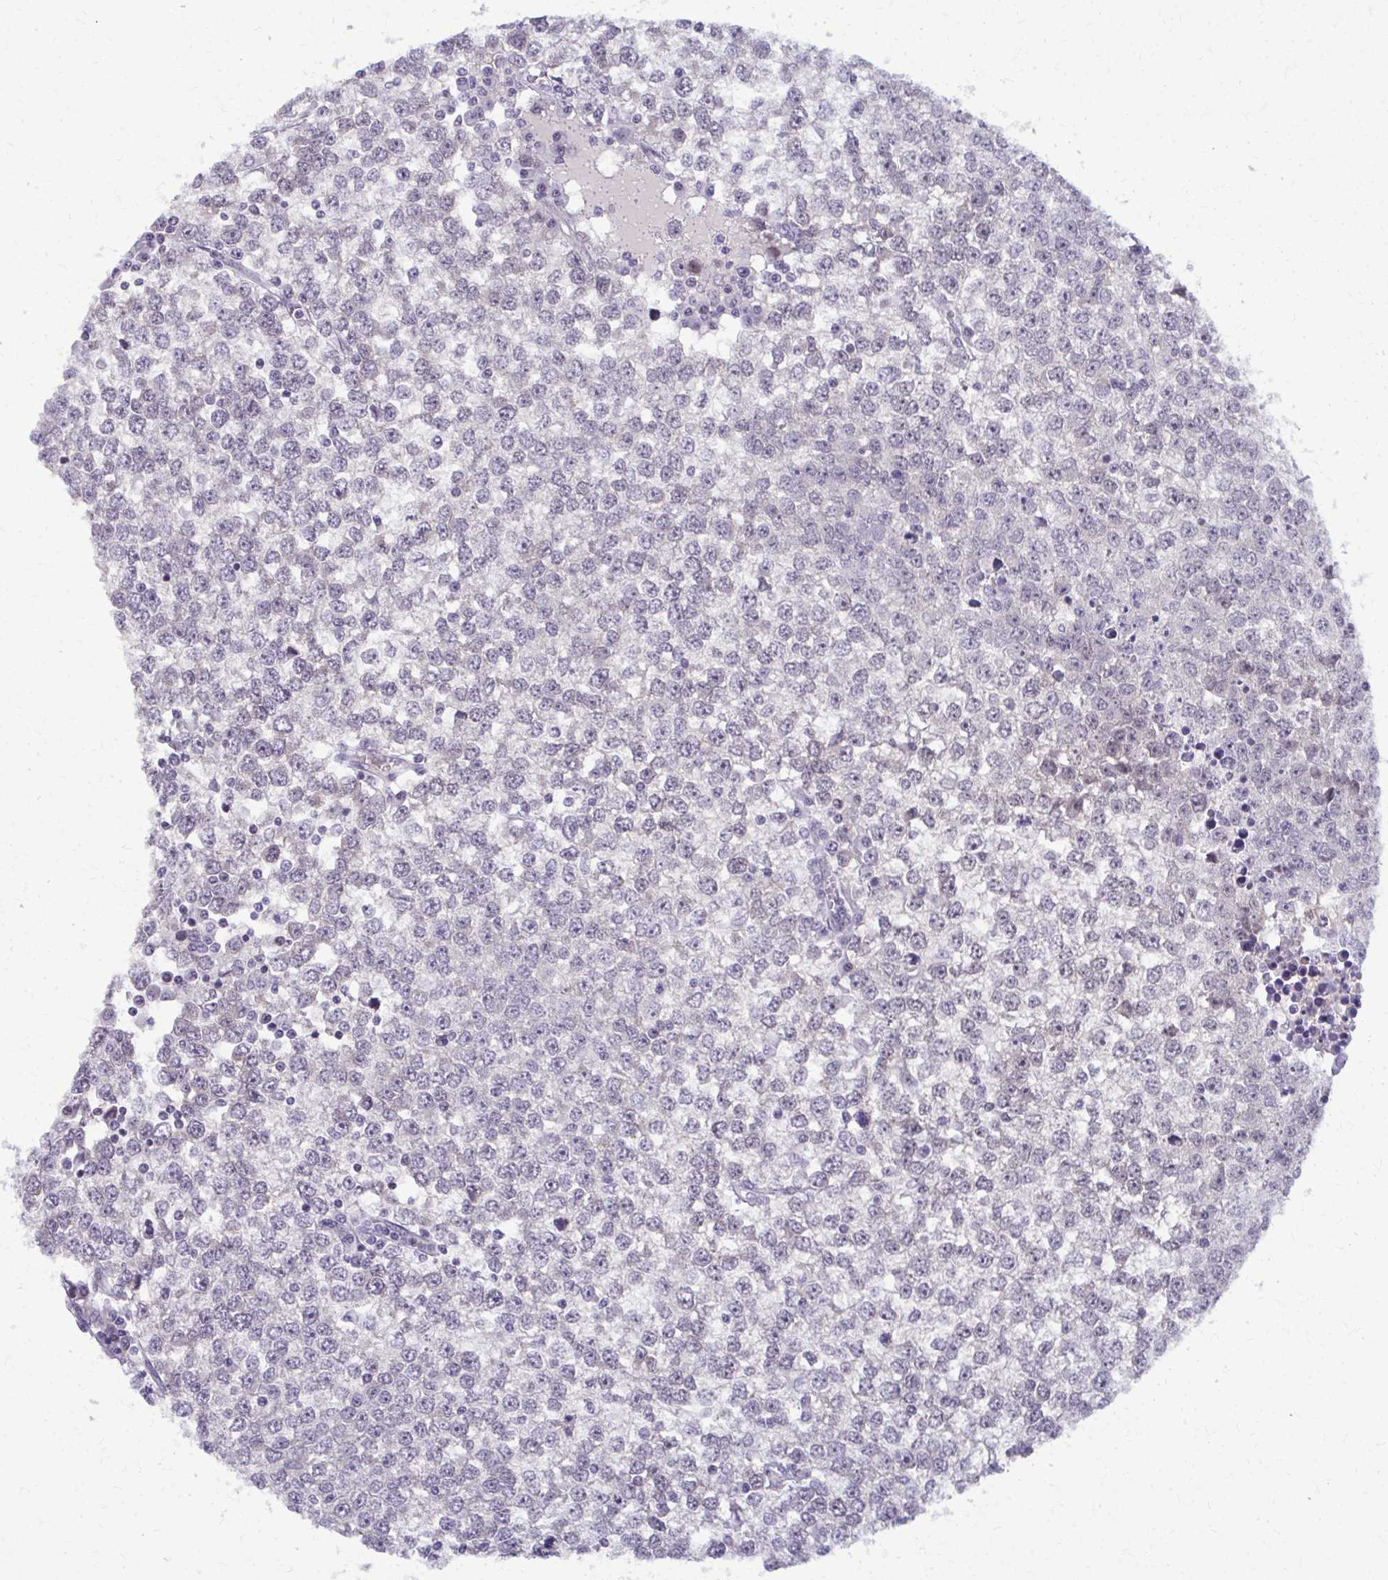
{"staining": {"intensity": "weak", "quantity": "<25%", "location": "nuclear"}, "tissue": "testis cancer", "cell_type": "Tumor cells", "image_type": "cancer", "snomed": [{"axis": "morphology", "description": "Seminoma, NOS"}, {"axis": "topography", "description": "Testis"}], "caption": "Immunohistochemistry photomicrograph of neoplastic tissue: testis cancer (seminoma) stained with DAB displays no significant protein staining in tumor cells.", "gene": "MAF1", "patient": {"sex": "male", "age": 65}}